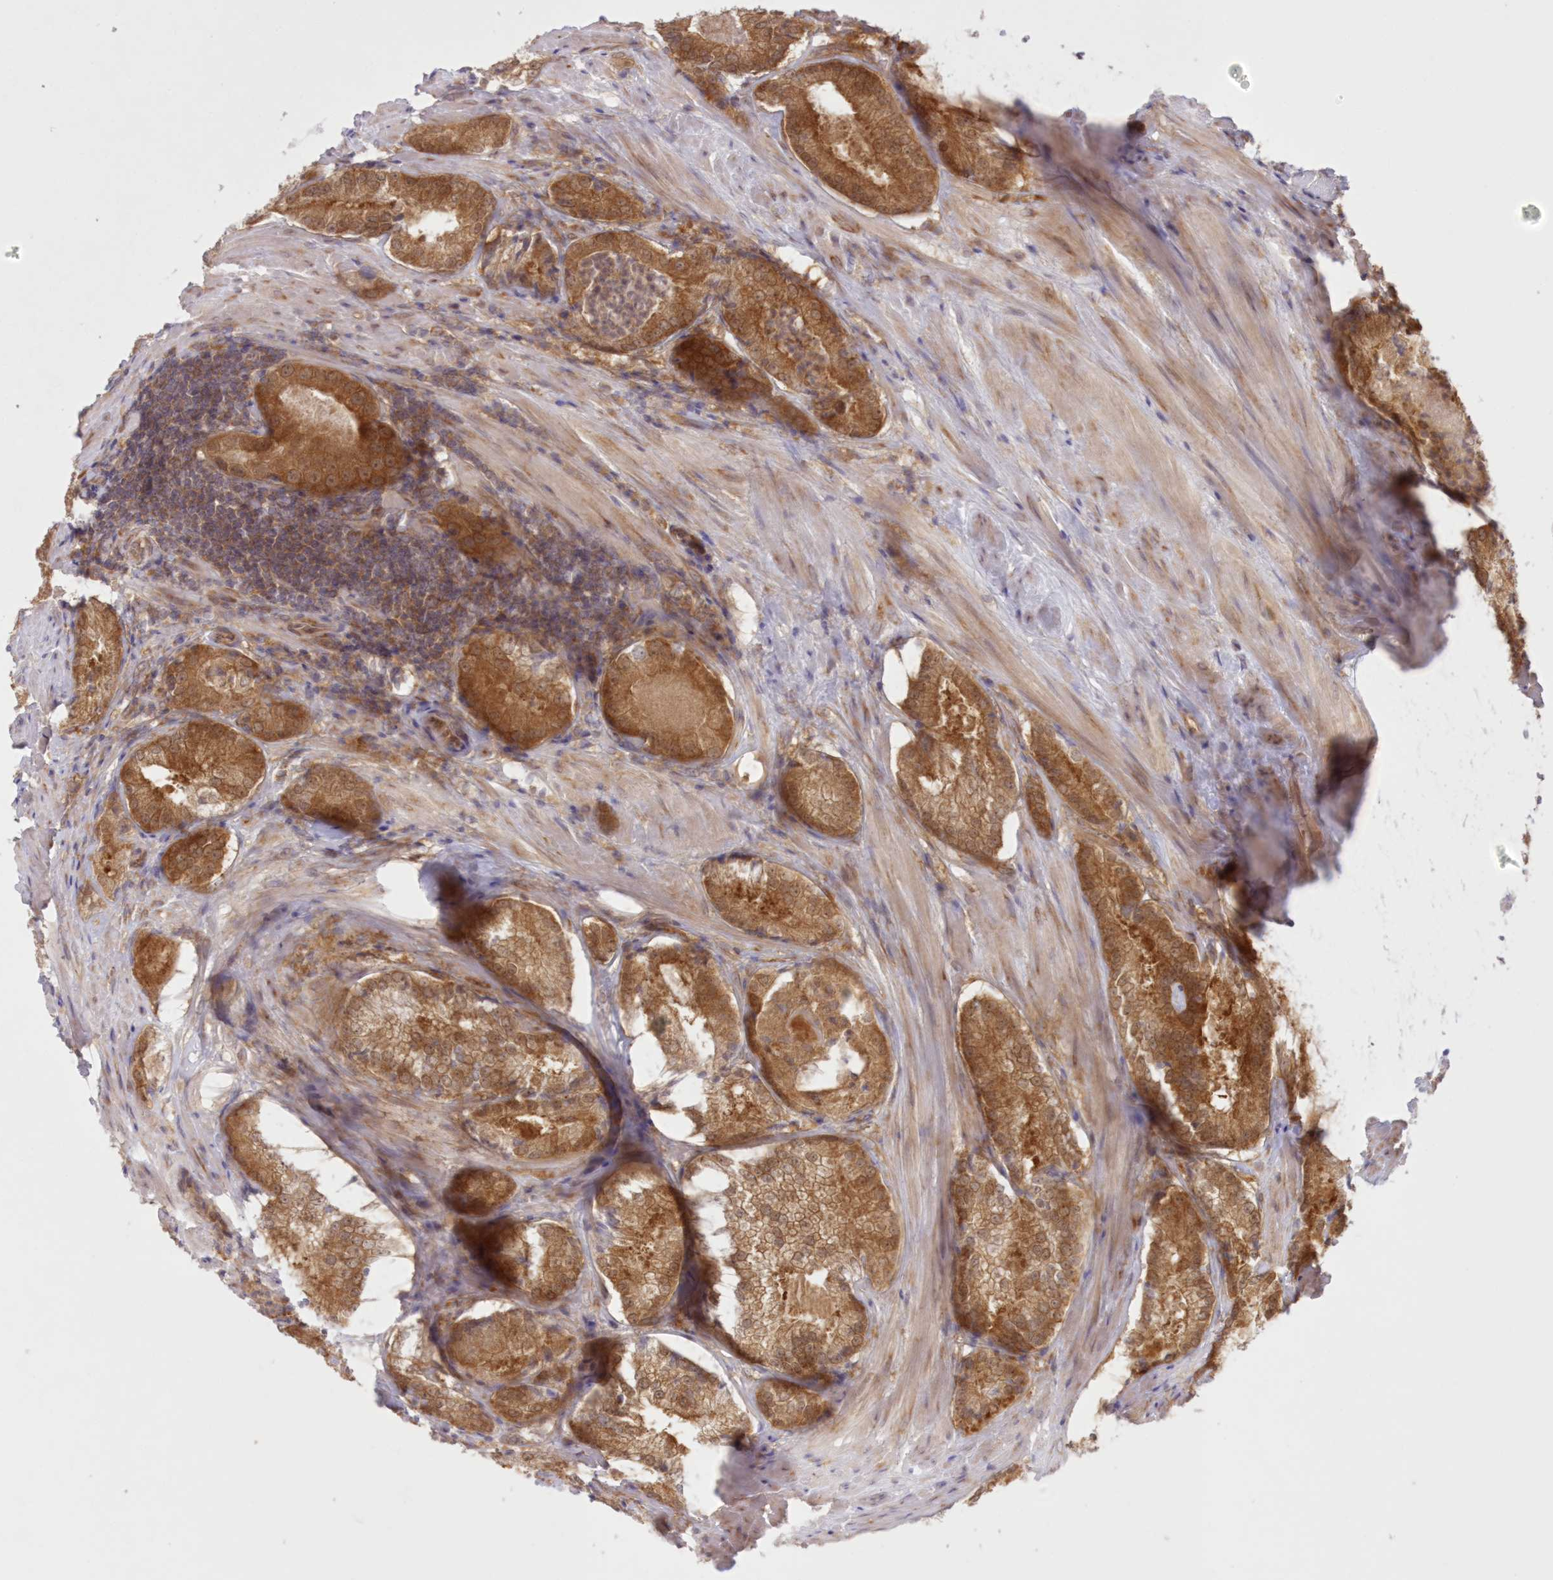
{"staining": {"intensity": "strong", "quantity": ">75%", "location": "cytoplasmic/membranous"}, "tissue": "prostate cancer", "cell_type": "Tumor cells", "image_type": "cancer", "snomed": [{"axis": "morphology", "description": "Adenocarcinoma, Low grade"}, {"axis": "topography", "description": "Prostate"}], "caption": "A histopathology image showing strong cytoplasmic/membranous expression in approximately >75% of tumor cells in prostate low-grade adenocarcinoma, as visualized by brown immunohistochemical staining.", "gene": "RNPEP", "patient": {"sex": "male", "age": 54}}